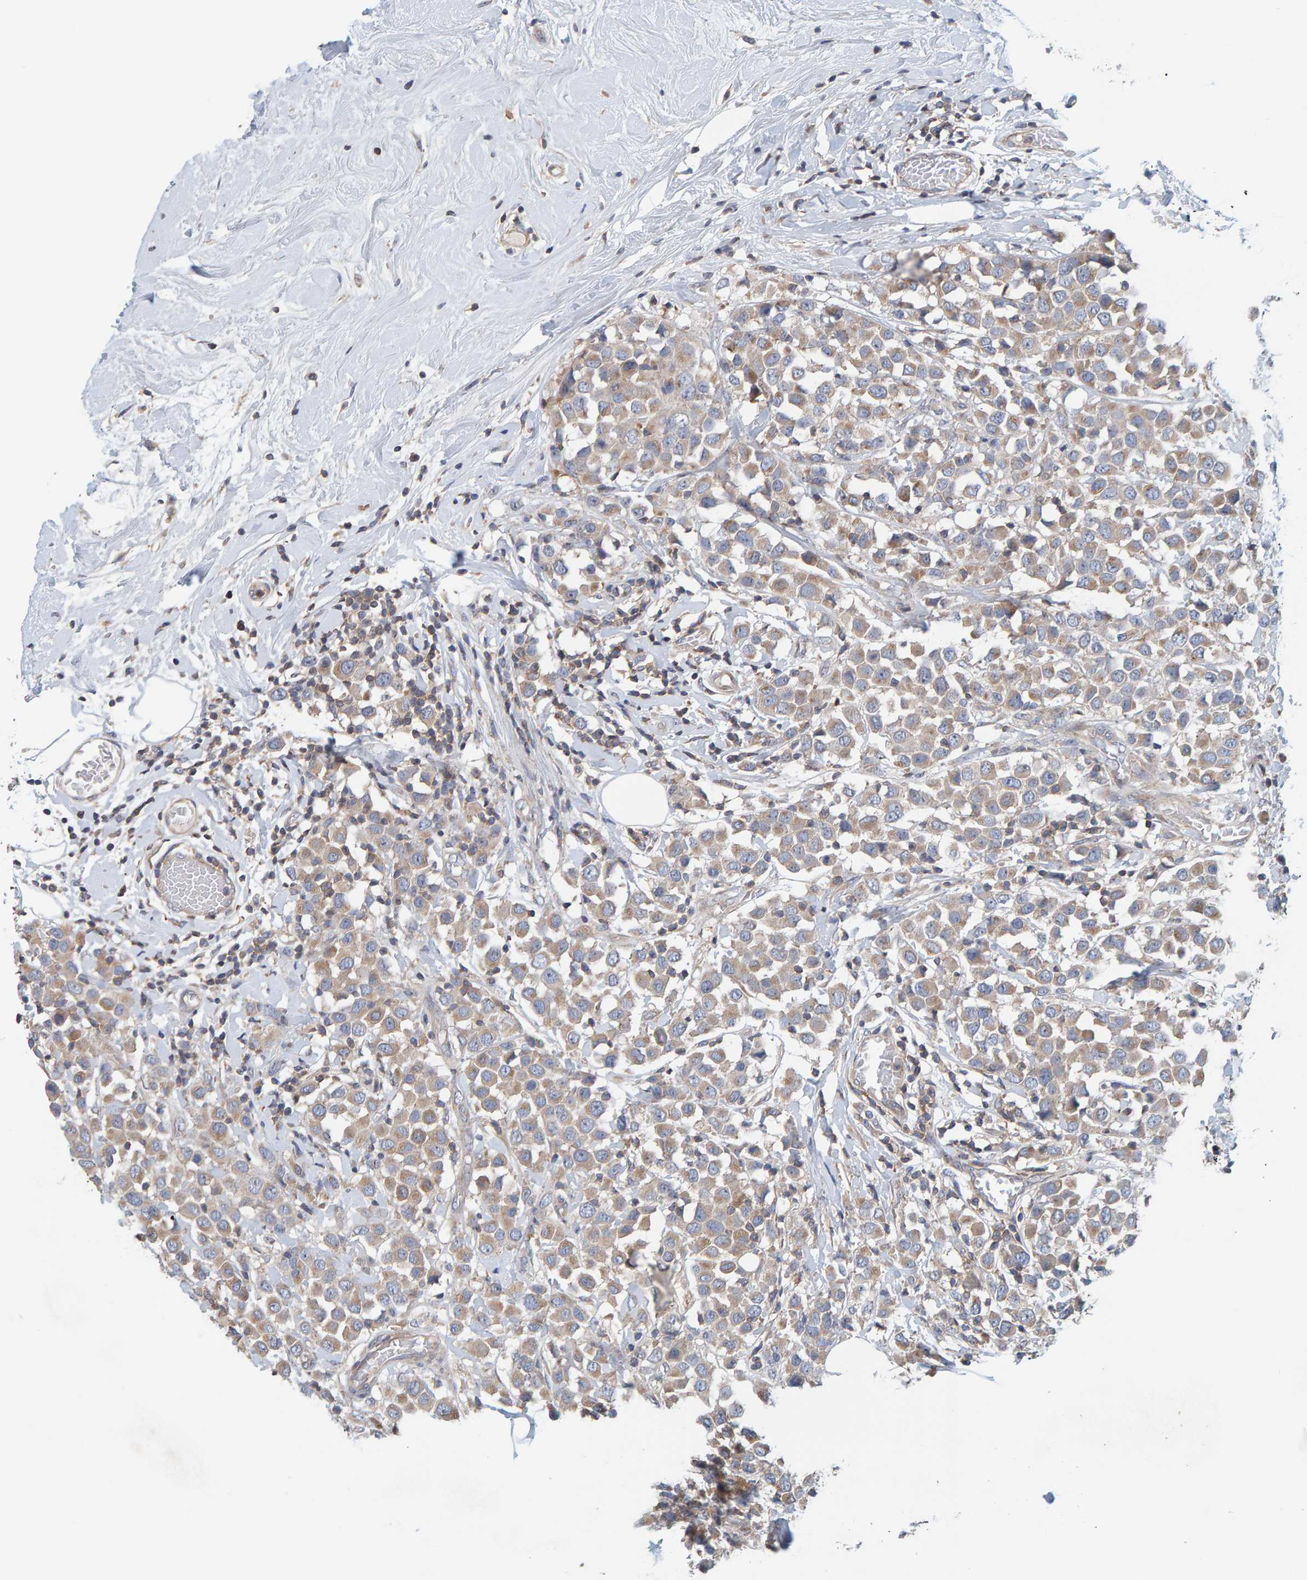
{"staining": {"intensity": "weak", "quantity": ">75%", "location": "cytoplasmic/membranous"}, "tissue": "breast cancer", "cell_type": "Tumor cells", "image_type": "cancer", "snomed": [{"axis": "morphology", "description": "Duct carcinoma"}, {"axis": "topography", "description": "Breast"}], "caption": "Immunohistochemical staining of human breast cancer (infiltrating ductal carcinoma) exhibits low levels of weak cytoplasmic/membranous positivity in approximately >75% of tumor cells.", "gene": "CCM2", "patient": {"sex": "female", "age": 61}}